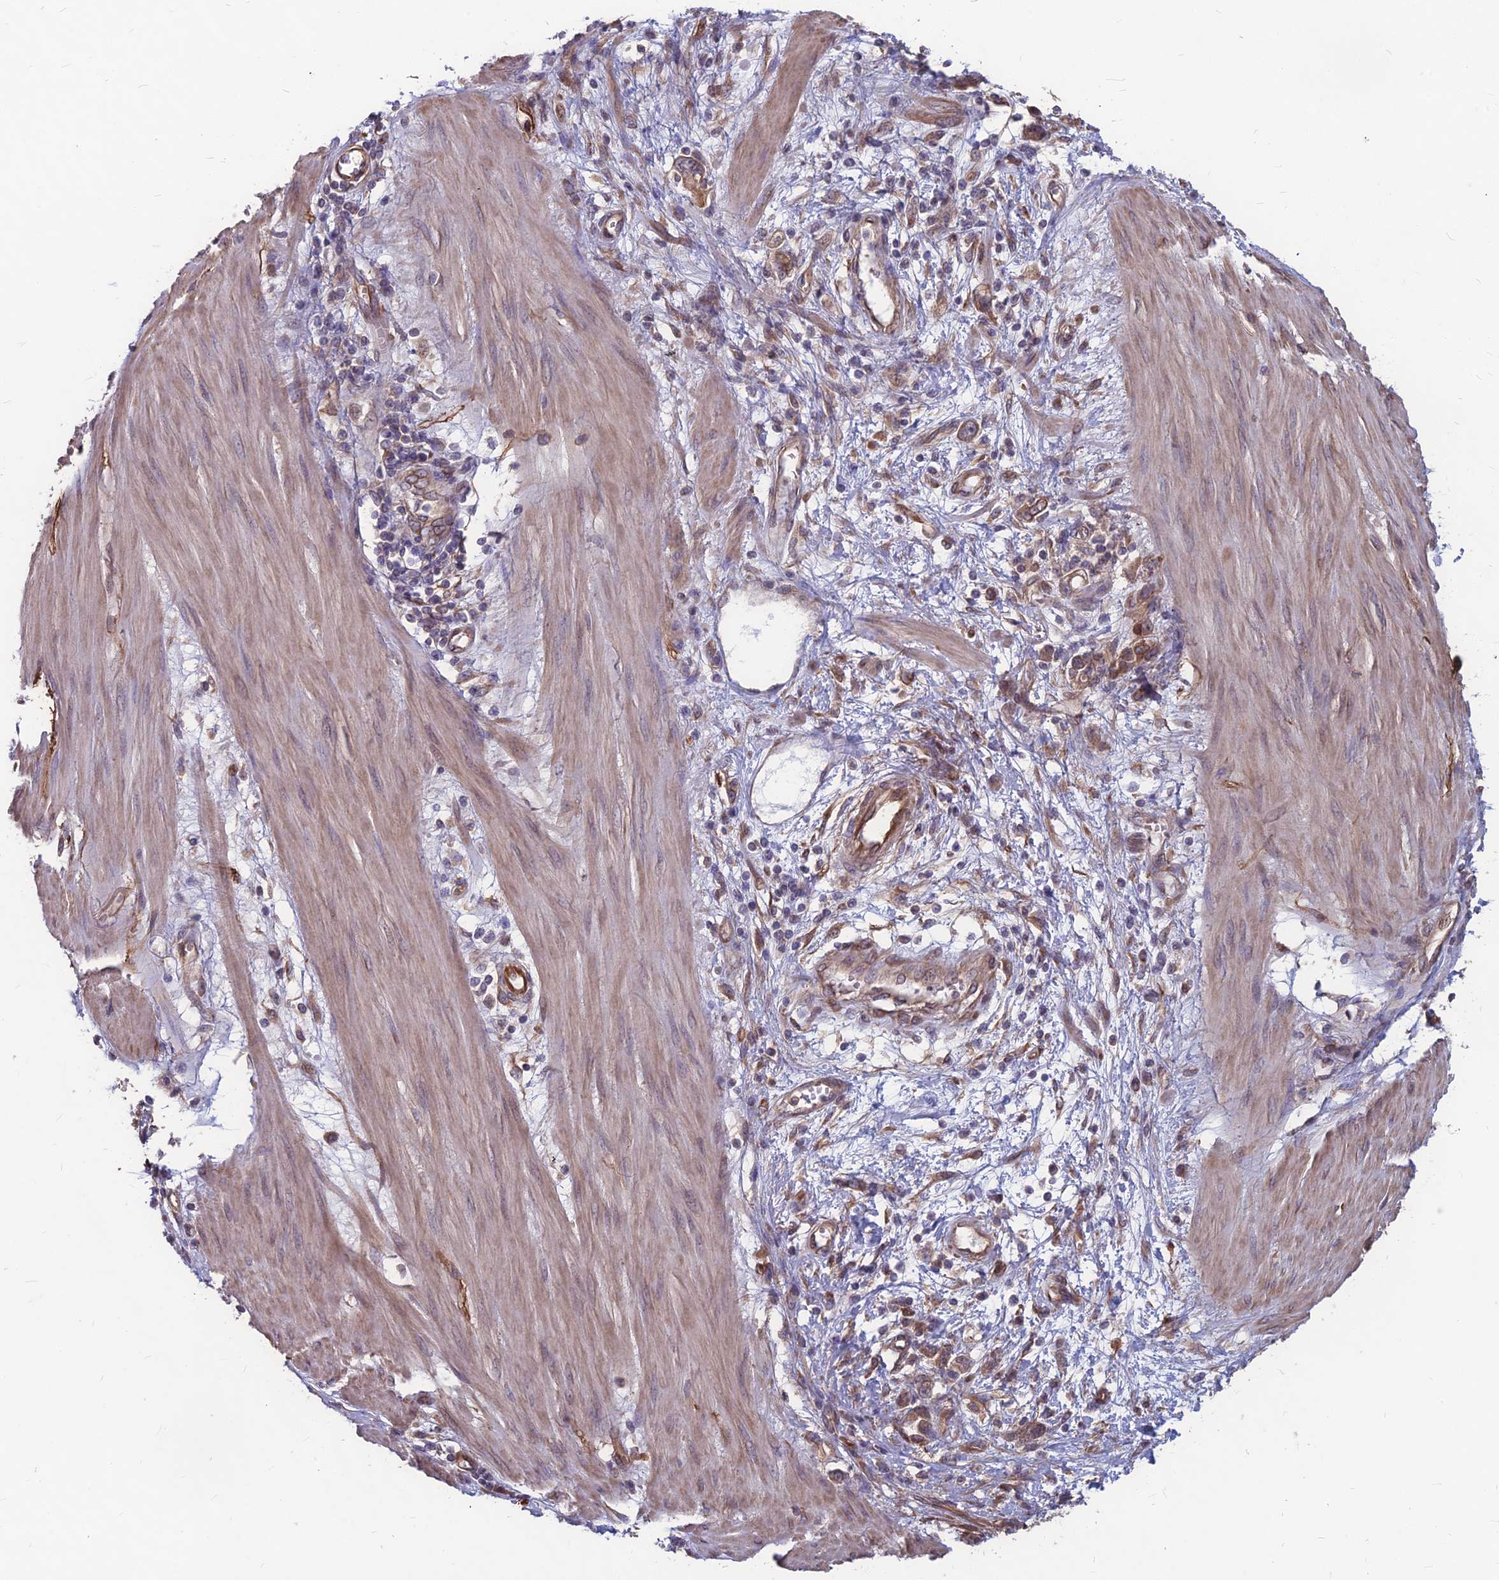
{"staining": {"intensity": "moderate", "quantity": "25%-75%", "location": "cytoplasmic/membranous"}, "tissue": "stomach cancer", "cell_type": "Tumor cells", "image_type": "cancer", "snomed": [{"axis": "morphology", "description": "Adenocarcinoma, NOS"}, {"axis": "topography", "description": "Stomach"}], "caption": "DAB (3,3'-diaminobenzidine) immunohistochemical staining of human adenocarcinoma (stomach) shows moderate cytoplasmic/membranous protein positivity in approximately 25%-75% of tumor cells.", "gene": "LSM6", "patient": {"sex": "female", "age": 76}}